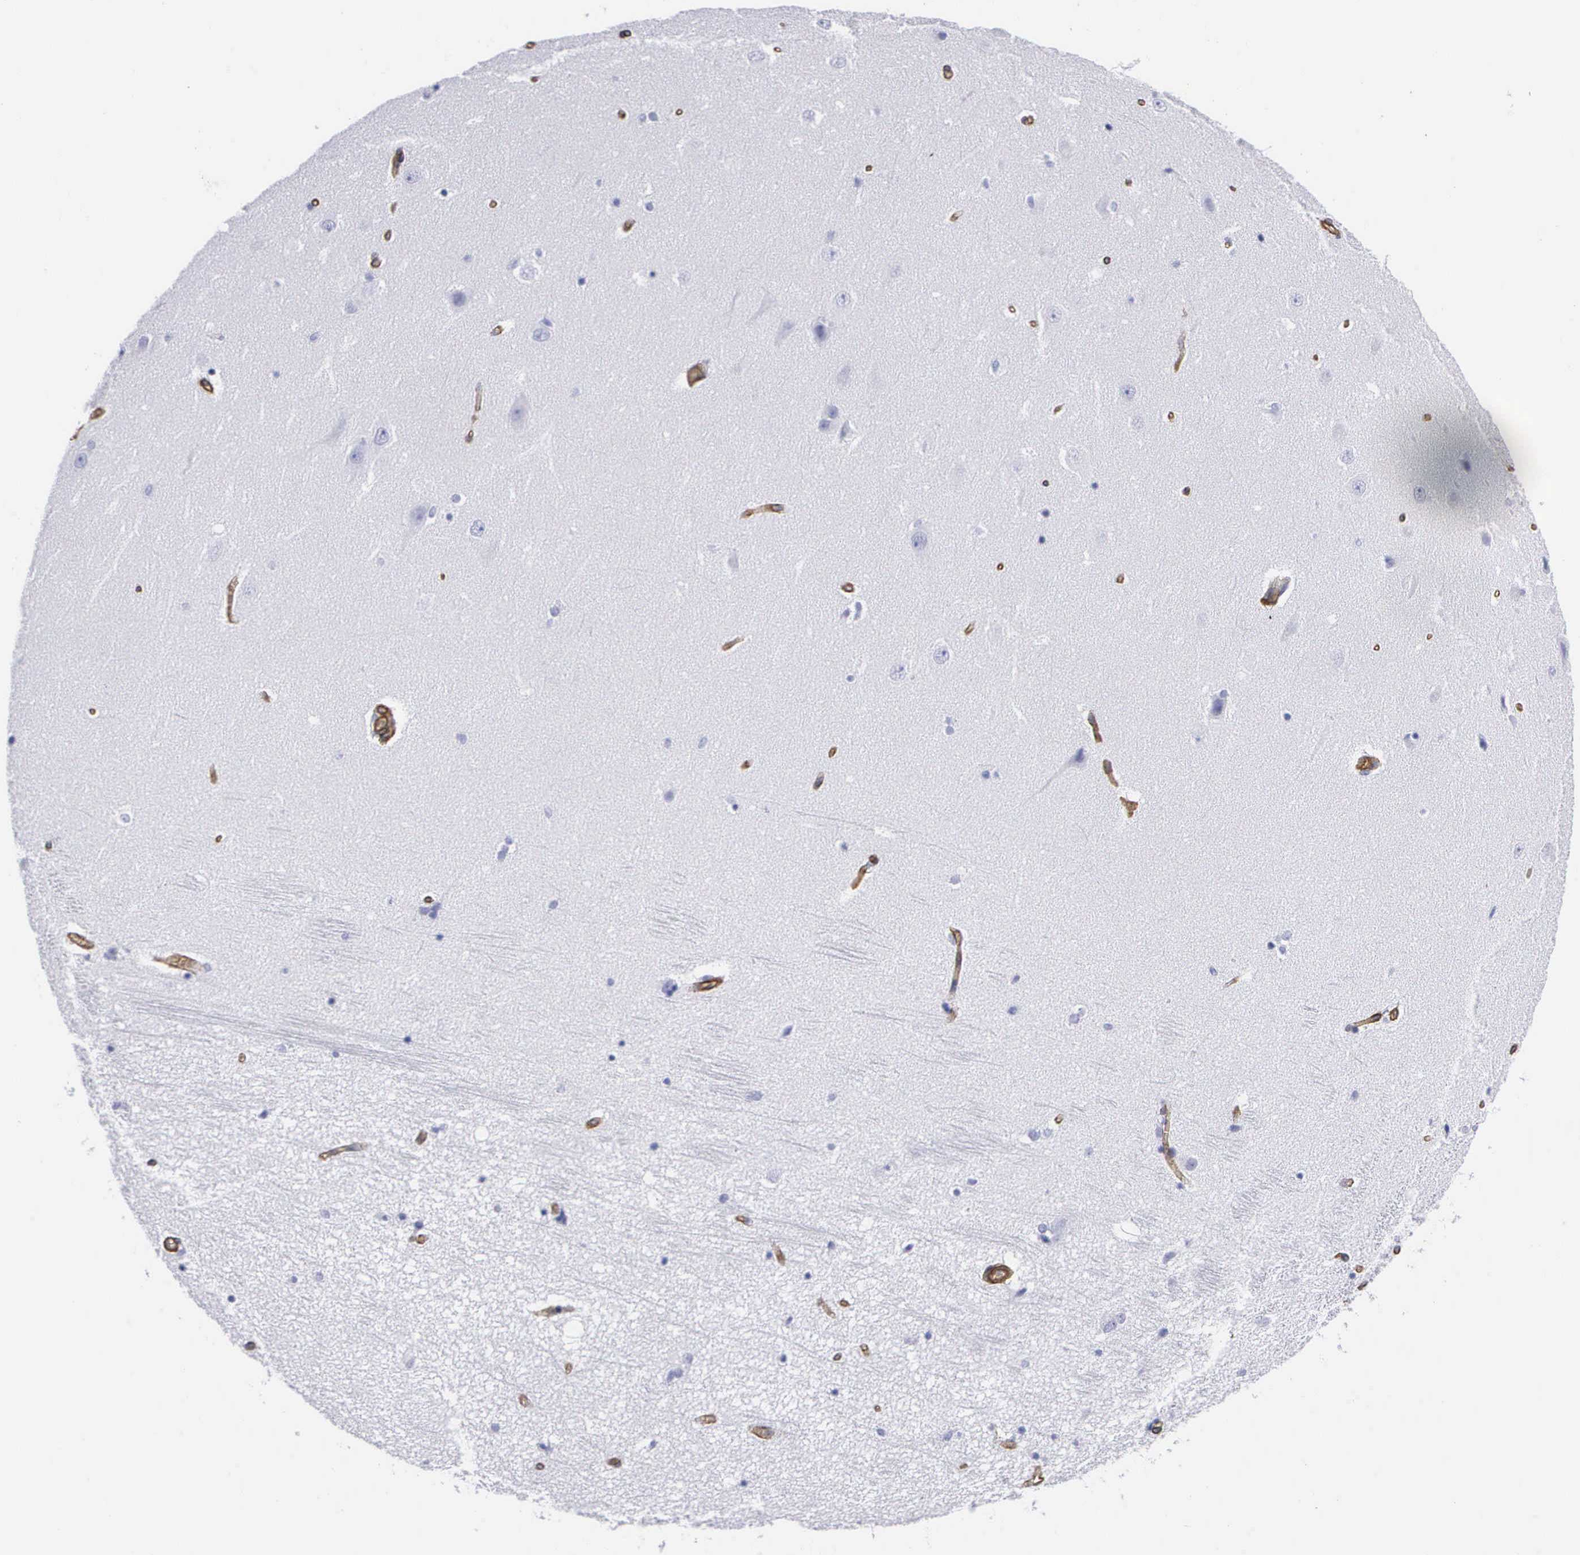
{"staining": {"intensity": "negative", "quantity": "none", "location": "none"}, "tissue": "hippocampus", "cell_type": "Glial cells", "image_type": "normal", "snomed": [{"axis": "morphology", "description": "Normal tissue, NOS"}, {"axis": "topography", "description": "Hippocampus"}], "caption": "Immunohistochemistry micrograph of benign hippocampus stained for a protein (brown), which exhibits no staining in glial cells. (Brightfield microscopy of DAB (3,3'-diaminobenzidine) immunohistochemistry (IHC) at high magnification).", "gene": "MAGEB10", "patient": {"sex": "female", "age": 54}}